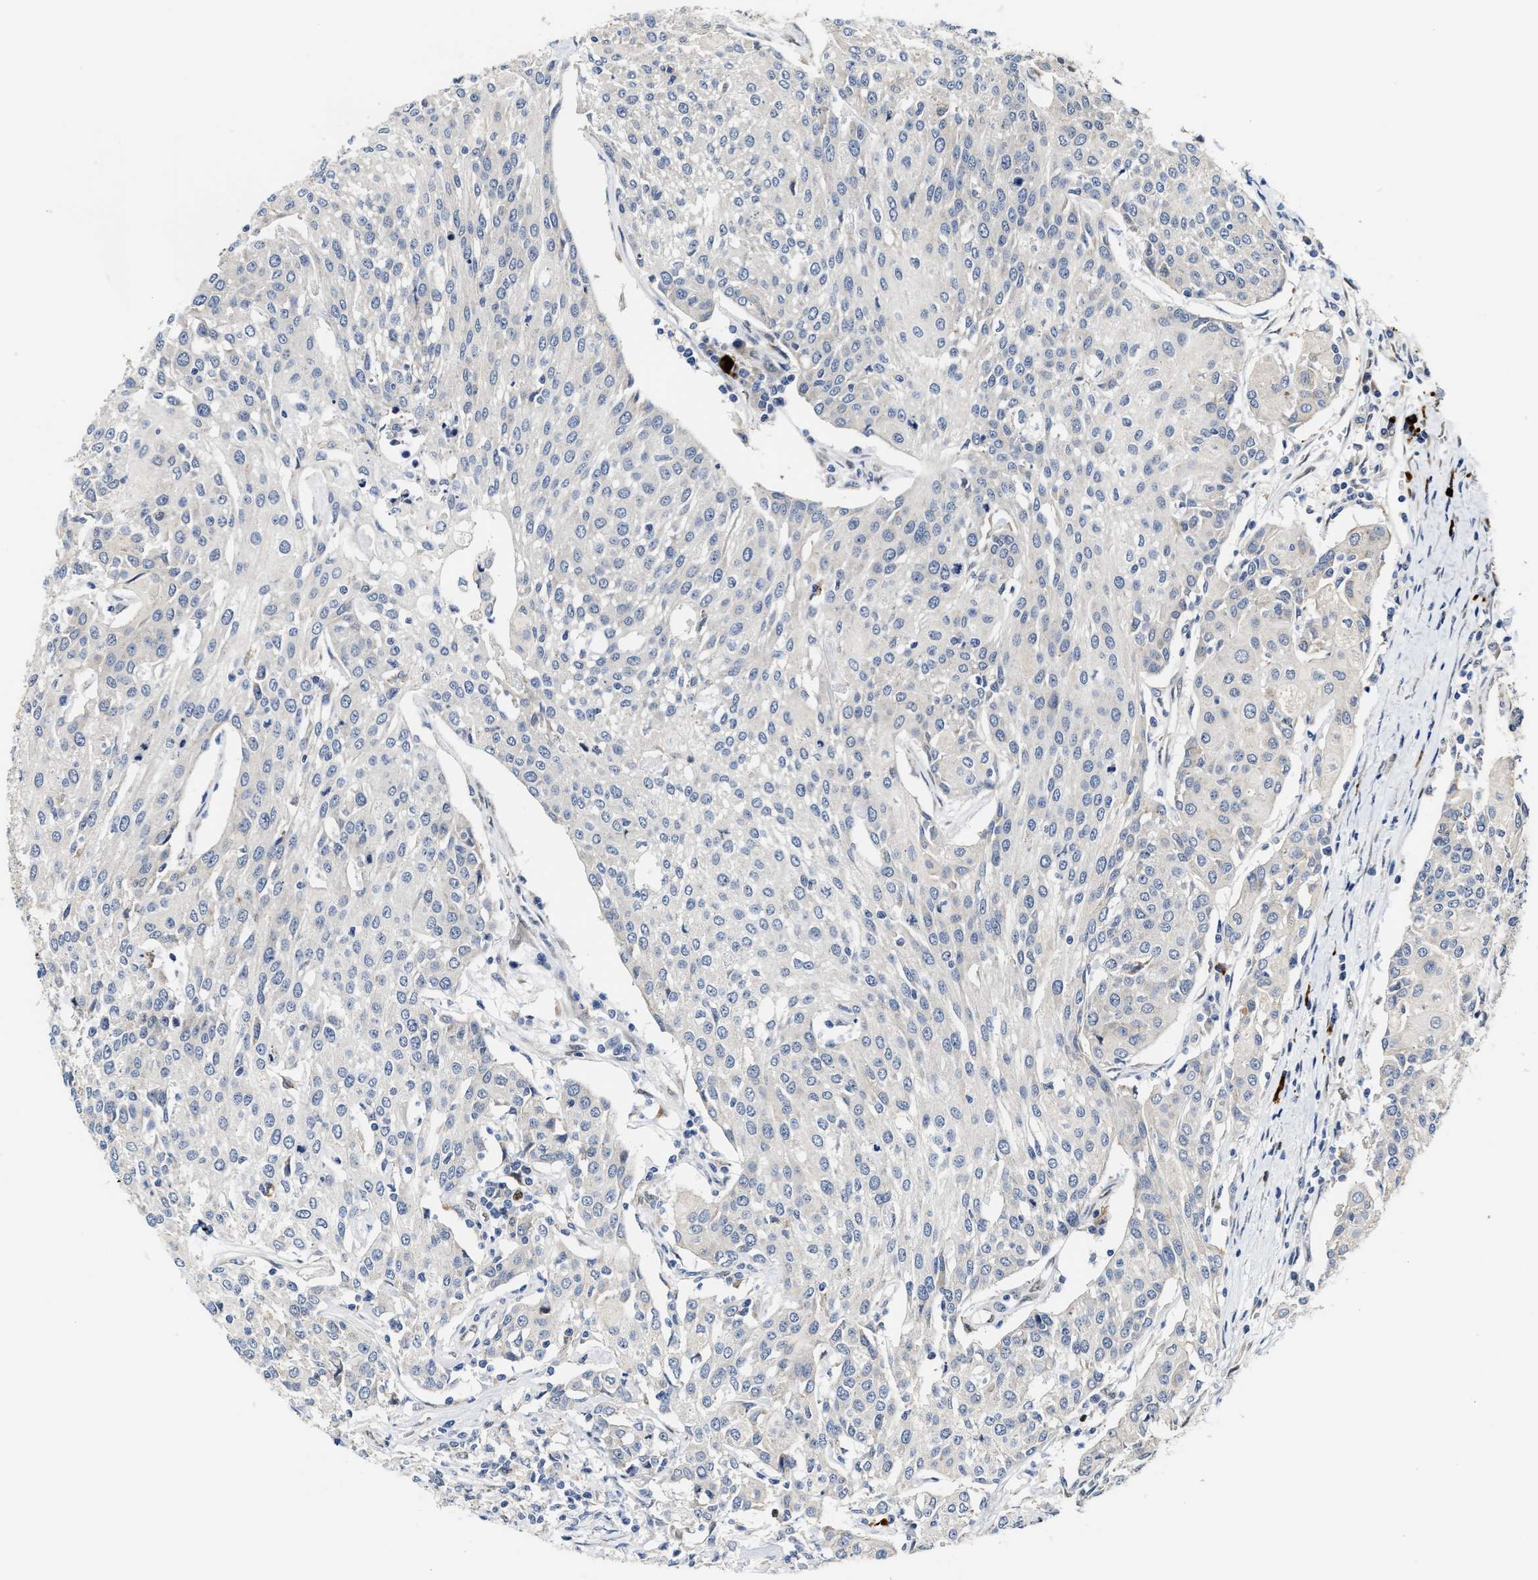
{"staining": {"intensity": "negative", "quantity": "none", "location": "none"}, "tissue": "urothelial cancer", "cell_type": "Tumor cells", "image_type": "cancer", "snomed": [{"axis": "morphology", "description": "Urothelial carcinoma, High grade"}, {"axis": "topography", "description": "Urinary bladder"}], "caption": "The histopathology image shows no significant positivity in tumor cells of urothelial carcinoma (high-grade).", "gene": "TCF4", "patient": {"sex": "female", "age": 85}}